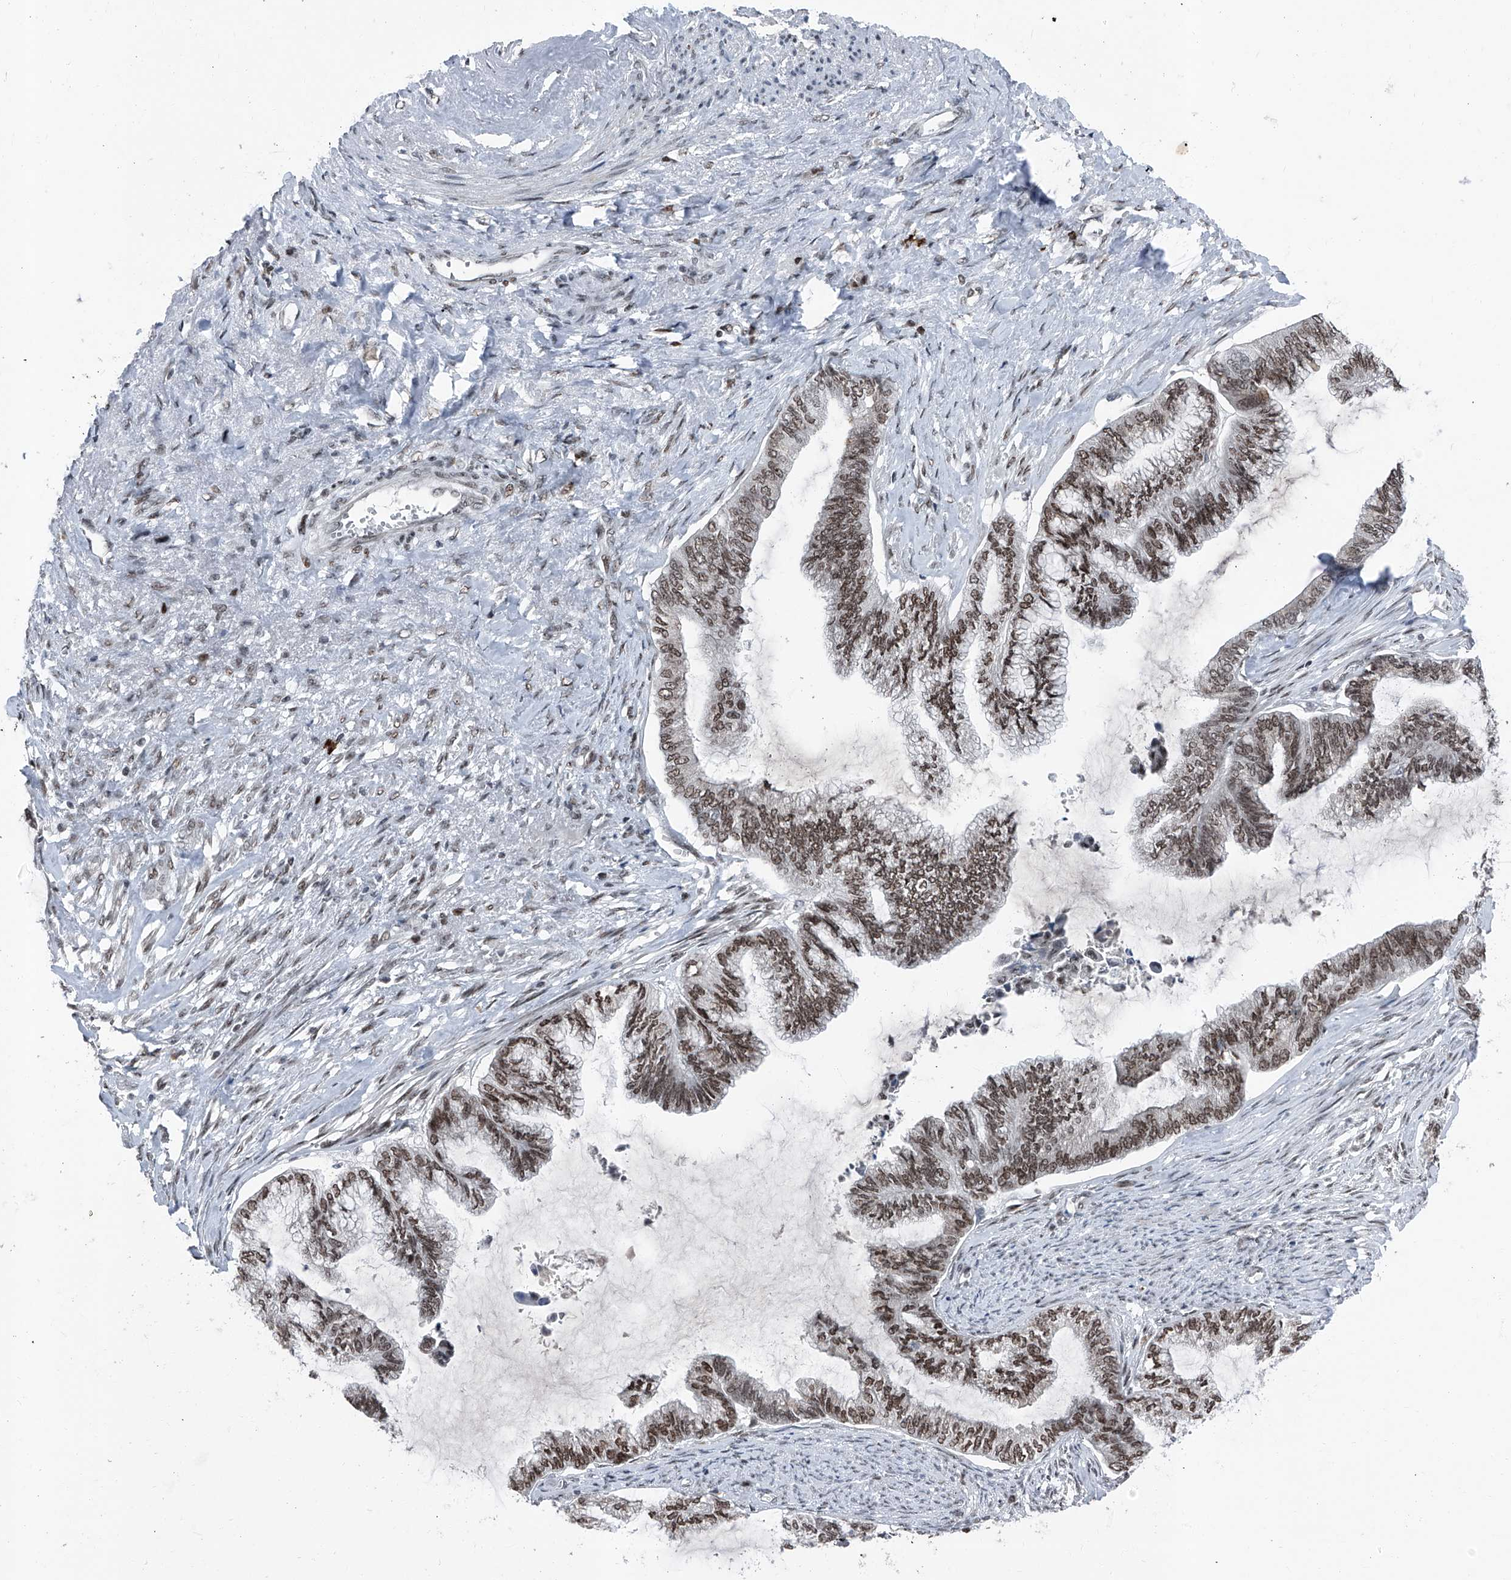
{"staining": {"intensity": "moderate", "quantity": ">75%", "location": "nuclear"}, "tissue": "endometrial cancer", "cell_type": "Tumor cells", "image_type": "cancer", "snomed": [{"axis": "morphology", "description": "Adenocarcinoma, NOS"}, {"axis": "topography", "description": "Endometrium"}], "caption": "Endometrial adenocarcinoma stained with IHC reveals moderate nuclear staining in approximately >75% of tumor cells.", "gene": "BMI1", "patient": {"sex": "female", "age": 86}}